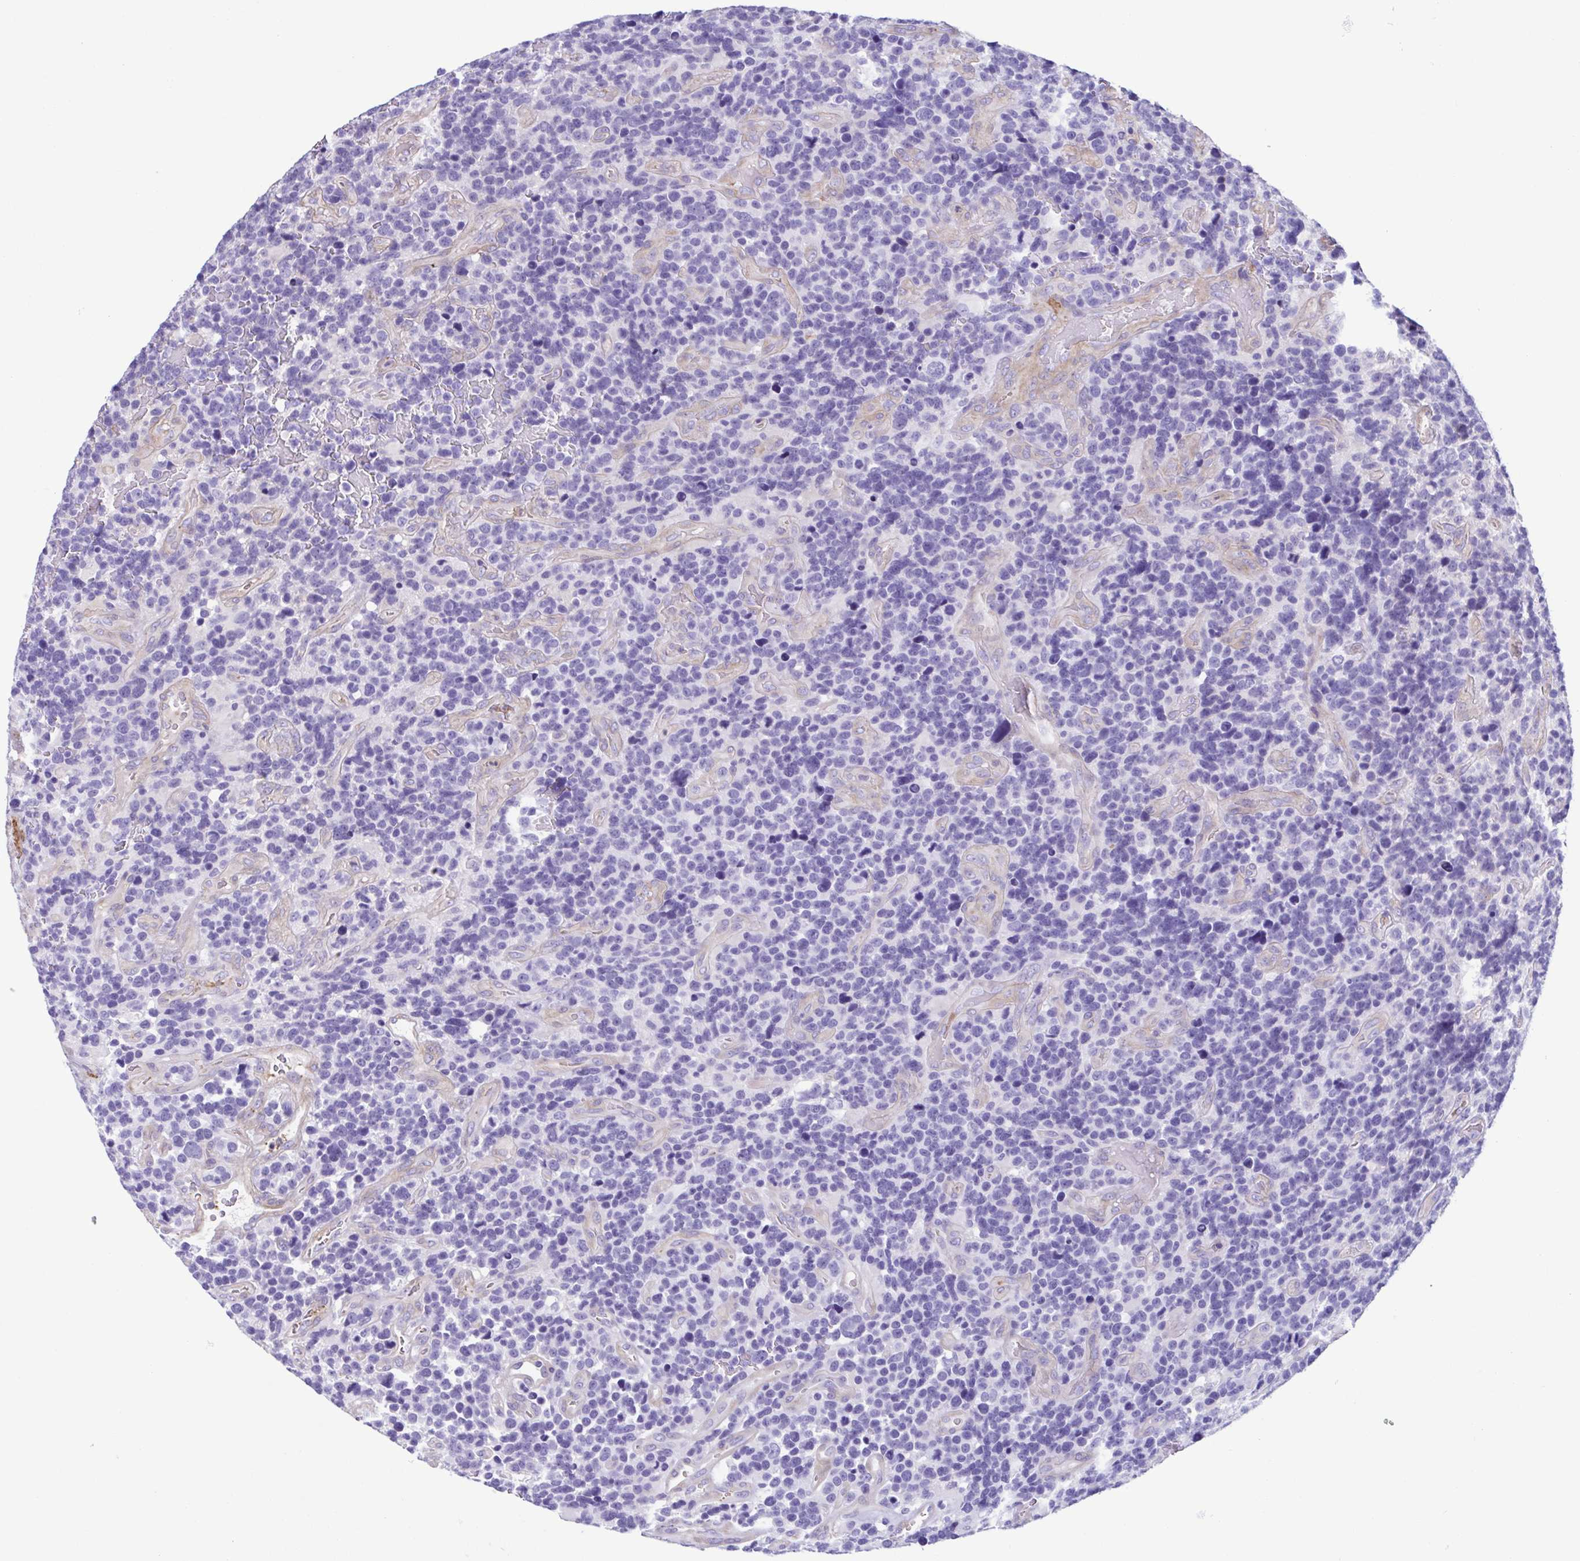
{"staining": {"intensity": "negative", "quantity": "none", "location": "none"}, "tissue": "glioma", "cell_type": "Tumor cells", "image_type": "cancer", "snomed": [{"axis": "morphology", "description": "Glioma, malignant, High grade"}, {"axis": "topography", "description": "Brain"}], "caption": "Protein analysis of glioma displays no significant positivity in tumor cells. Nuclei are stained in blue.", "gene": "CYP11B1", "patient": {"sex": "male", "age": 33}}